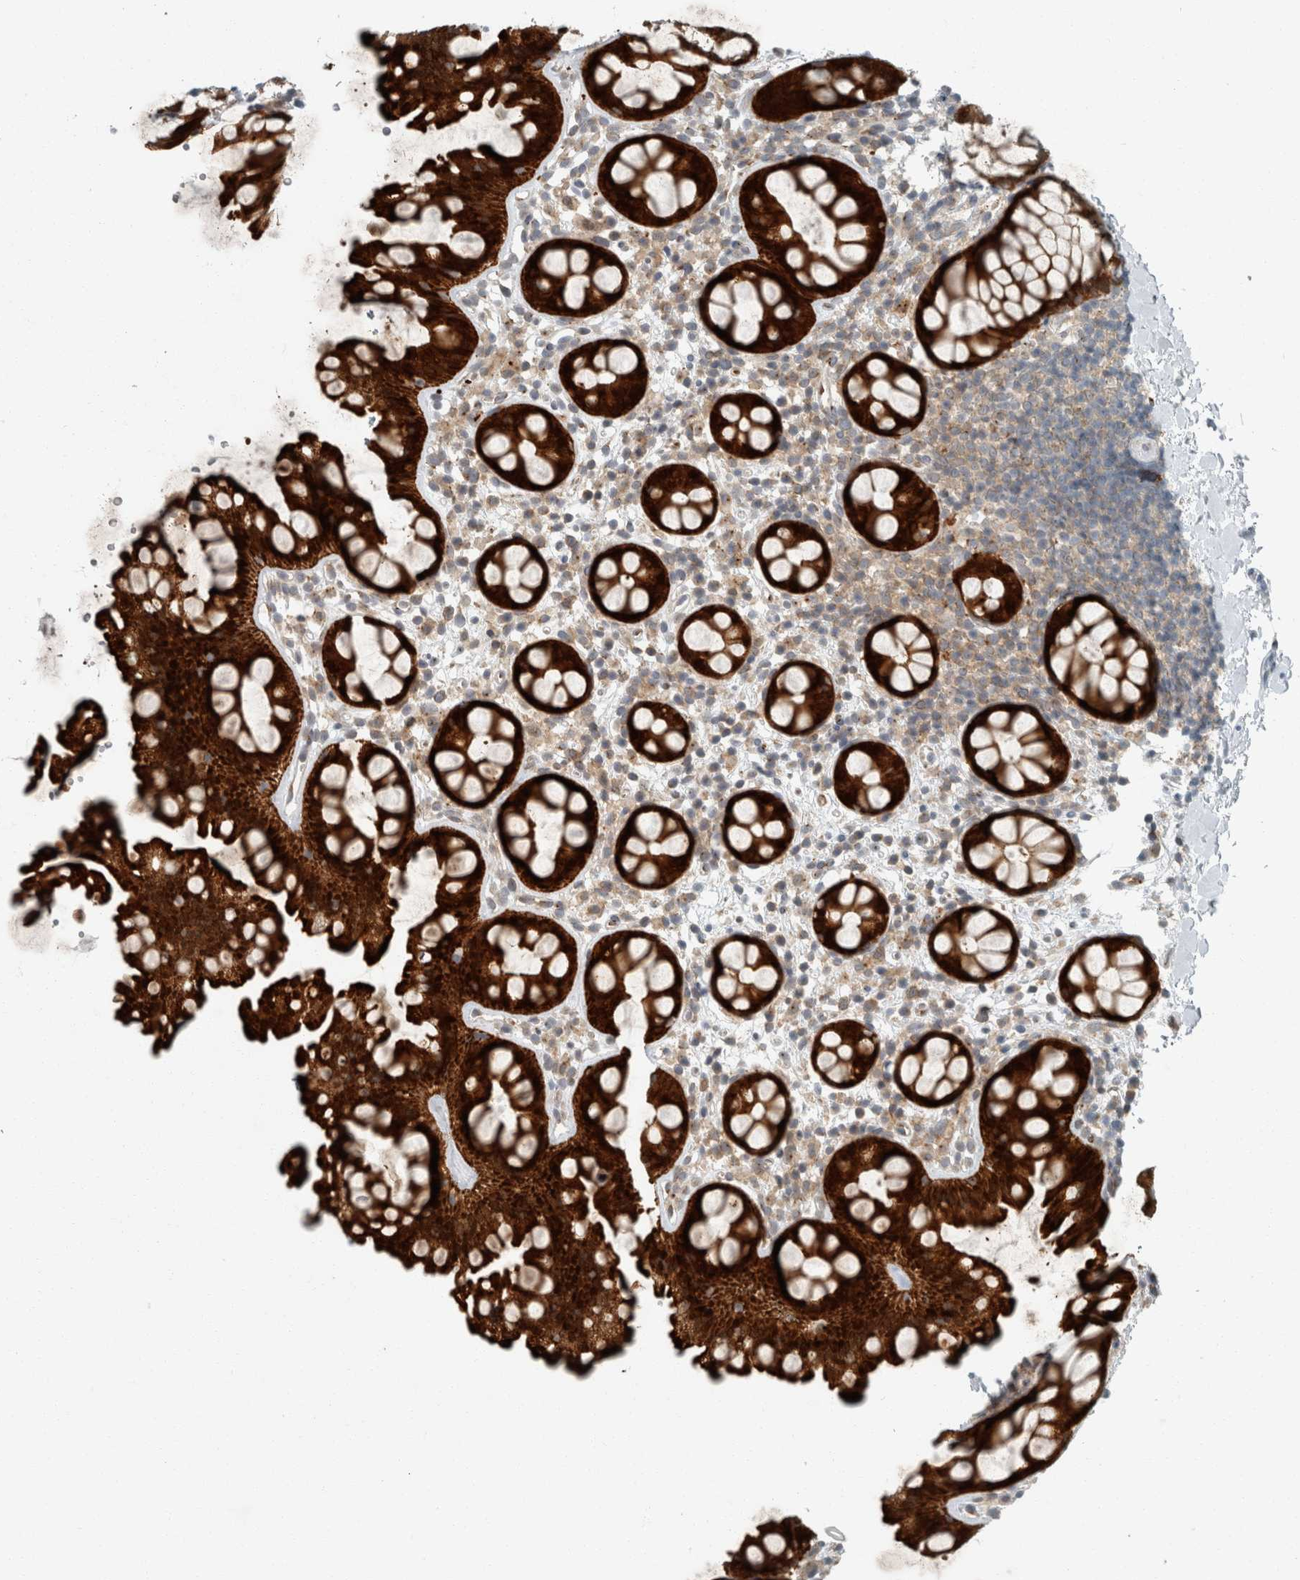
{"staining": {"intensity": "strong", "quantity": ">75%", "location": "cytoplasmic/membranous"}, "tissue": "rectum", "cell_type": "Glandular cells", "image_type": "normal", "snomed": [{"axis": "morphology", "description": "Normal tissue, NOS"}, {"axis": "topography", "description": "Rectum"}], "caption": "Rectum stained with DAB (3,3'-diaminobenzidine) immunohistochemistry reveals high levels of strong cytoplasmic/membranous expression in about >75% of glandular cells.", "gene": "KIF1C", "patient": {"sex": "female", "age": 65}}